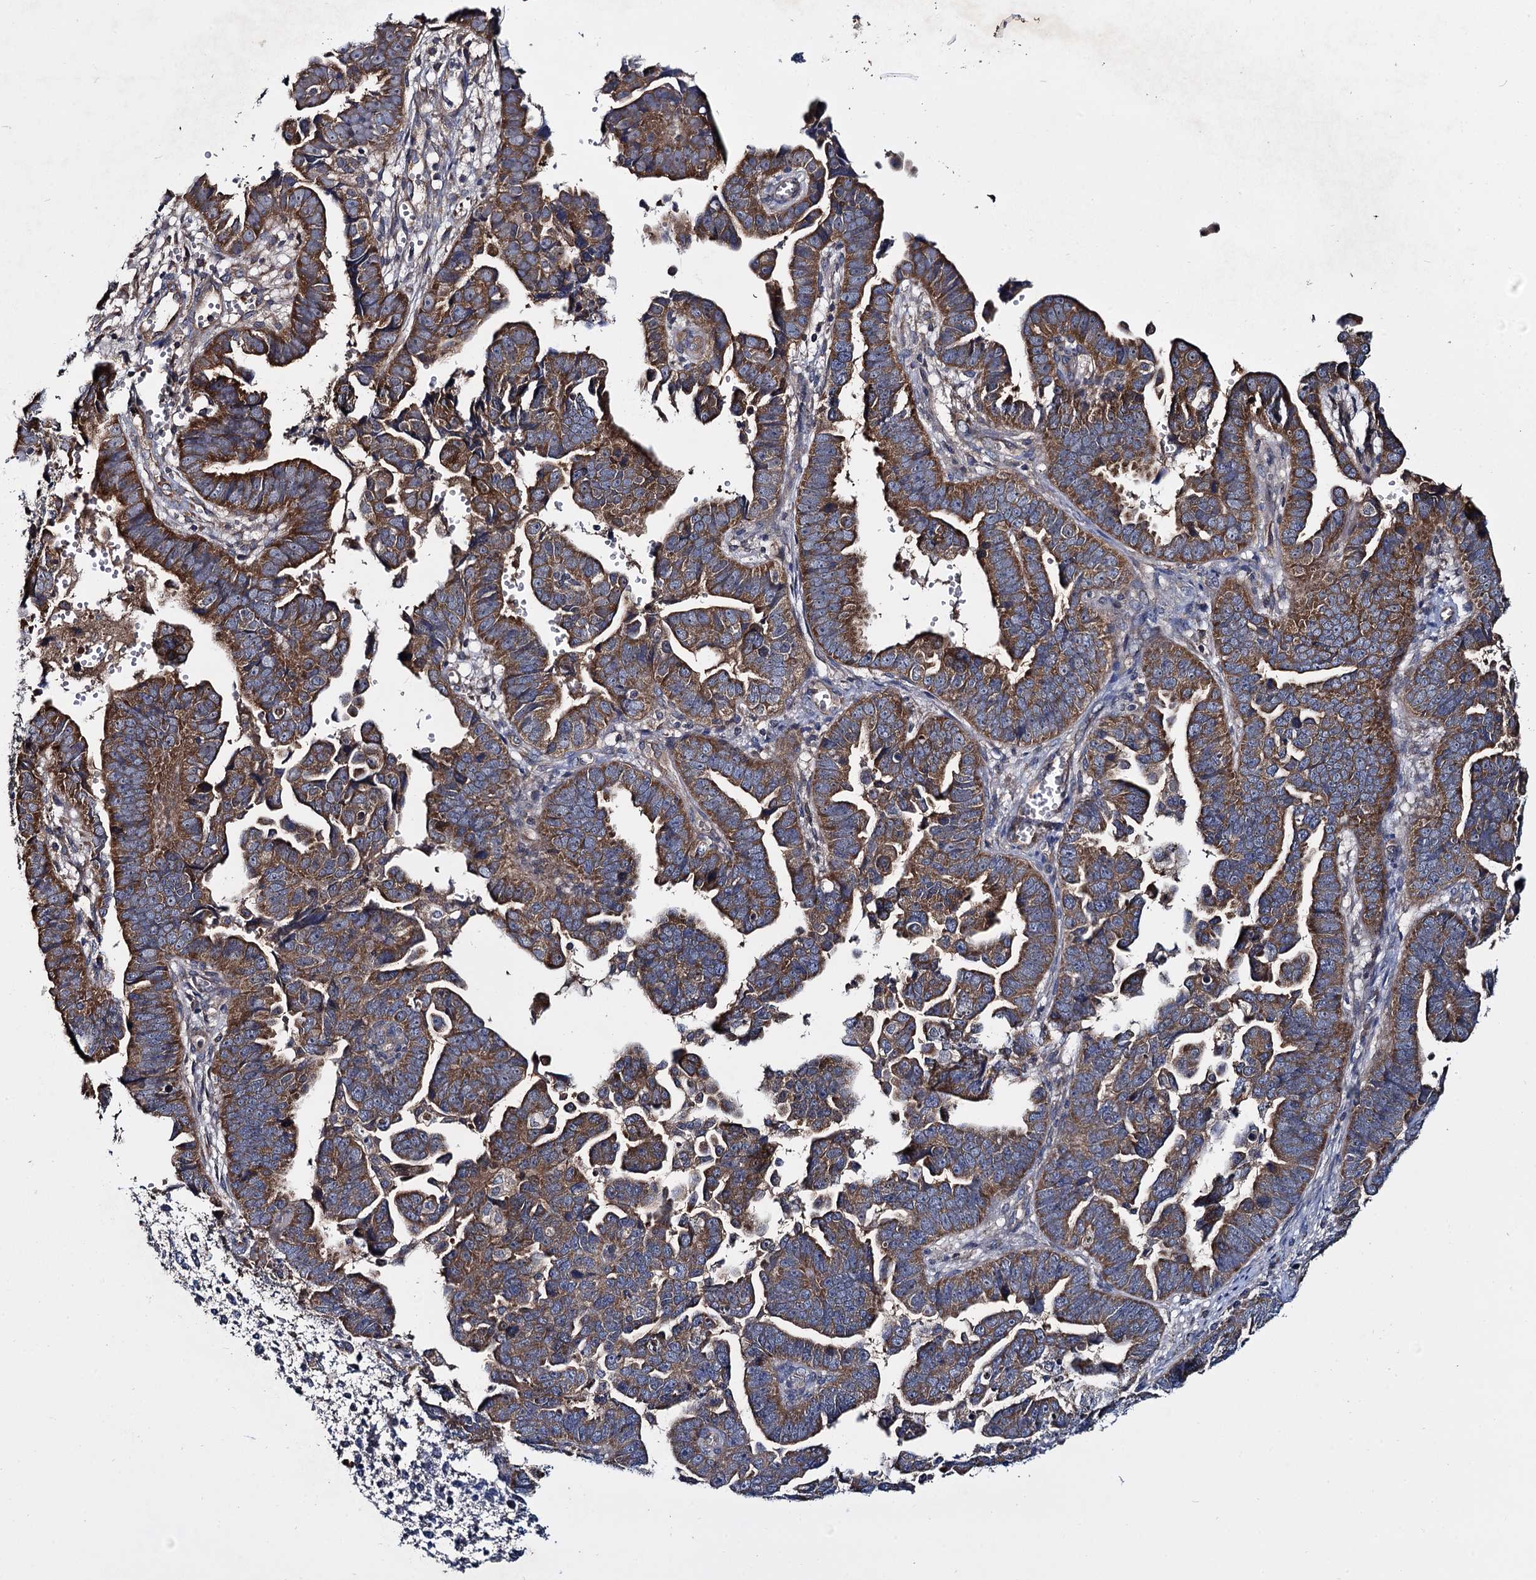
{"staining": {"intensity": "moderate", "quantity": ">75%", "location": "cytoplasmic/membranous"}, "tissue": "endometrial cancer", "cell_type": "Tumor cells", "image_type": "cancer", "snomed": [{"axis": "morphology", "description": "Adenocarcinoma, NOS"}, {"axis": "topography", "description": "Endometrium"}], "caption": "IHC staining of adenocarcinoma (endometrial), which shows medium levels of moderate cytoplasmic/membranous expression in approximately >75% of tumor cells indicating moderate cytoplasmic/membranous protein positivity. The staining was performed using DAB (3,3'-diaminobenzidine) (brown) for protein detection and nuclei were counterstained in hematoxylin (blue).", "gene": "CEP192", "patient": {"sex": "female", "age": 75}}